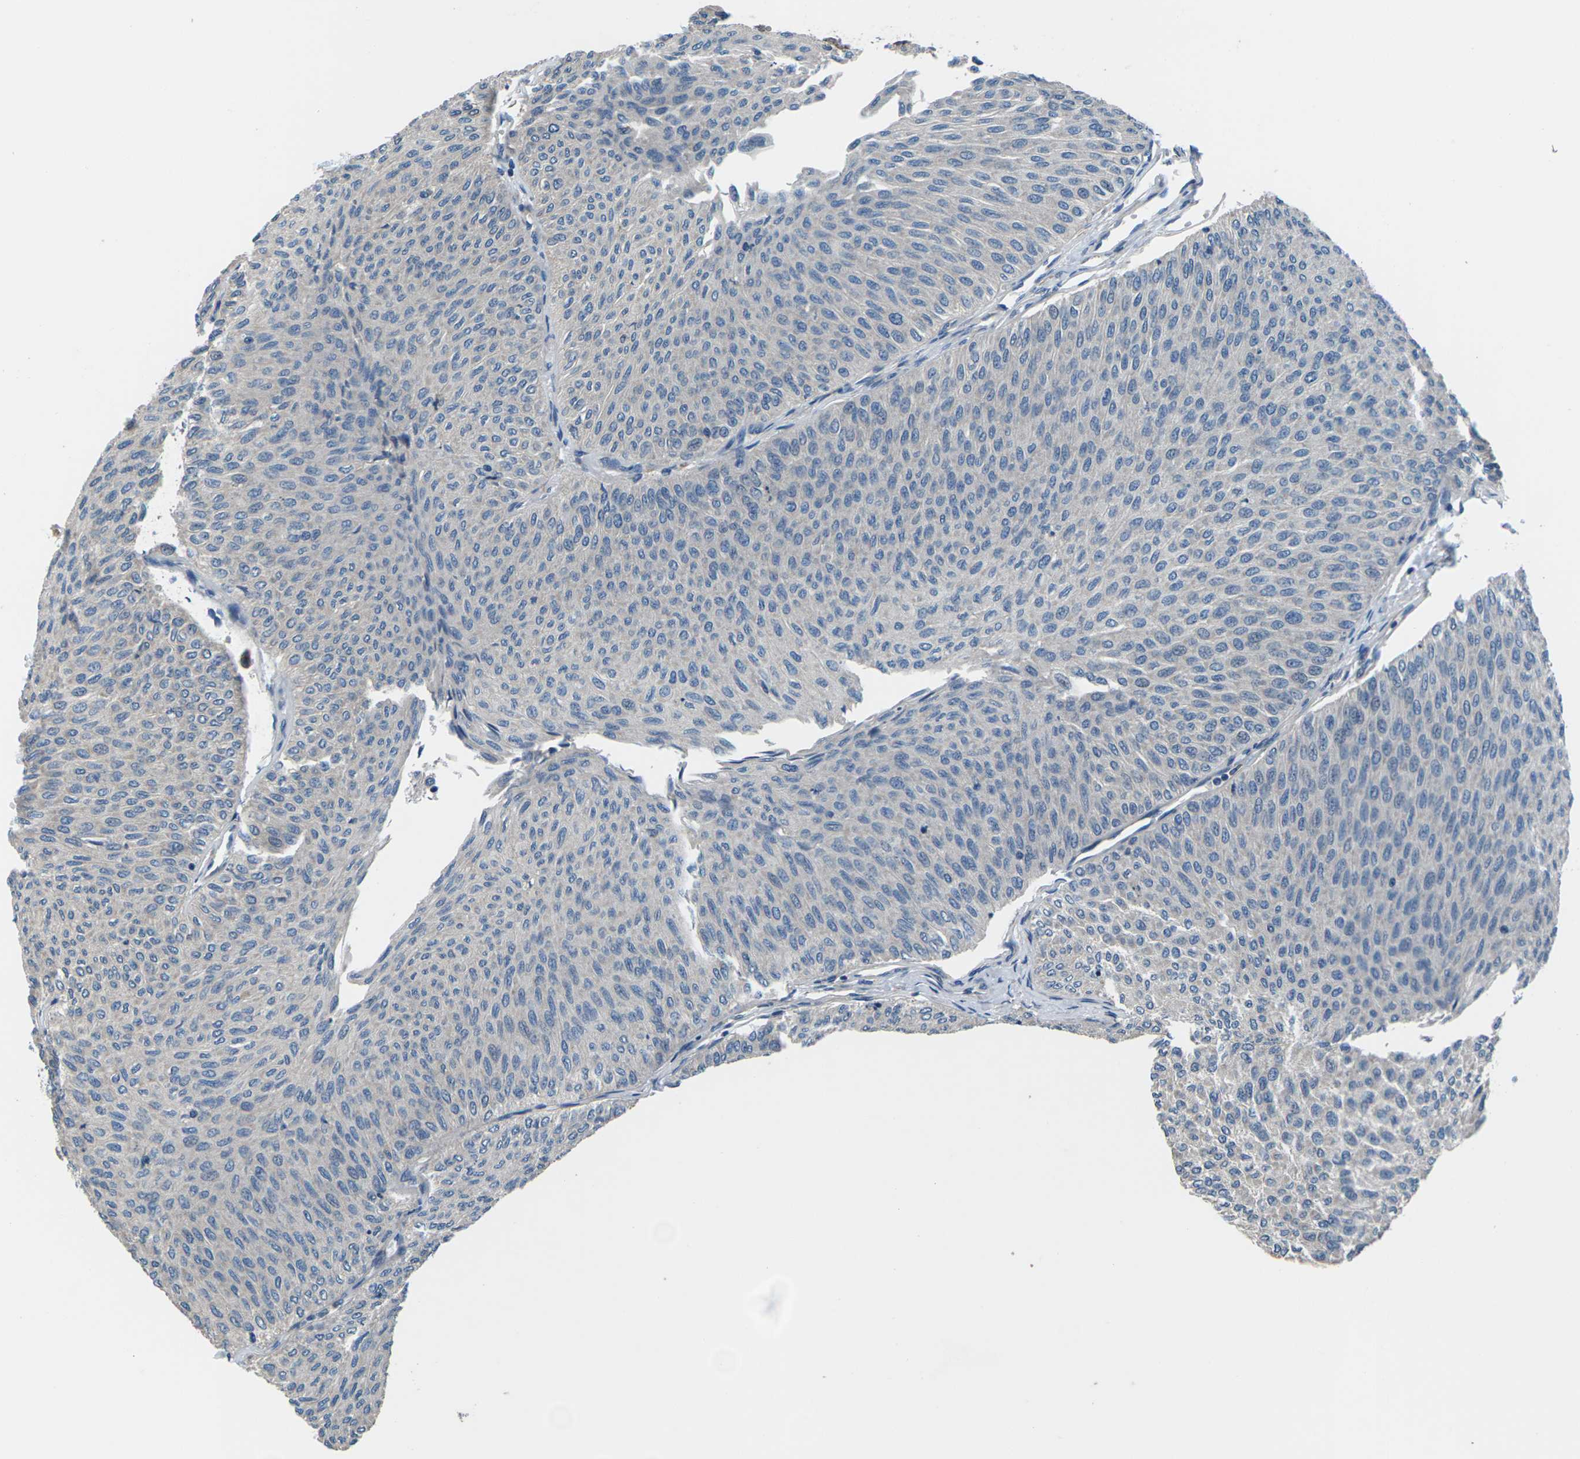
{"staining": {"intensity": "negative", "quantity": "none", "location": "none"}, "tissue": "urothelial cancer", "cell_type": "Tumor cells", "image_type": "cancer", "snomed": [{"axis": "morphology", "description": "Urothelial carcinoma, Low grade"}, {"axis": "topography", "description": "Urinary bladder"}], "caption": "IHC micrograph of neoplastic tissue: low-grade urothelial carcinoma stained with DAB (3,3'-diaminobenzidine) displays no significant protein staining in tumor cells.", "gene": "GABRP", "patient": {"sex": "male", "age": 78}}